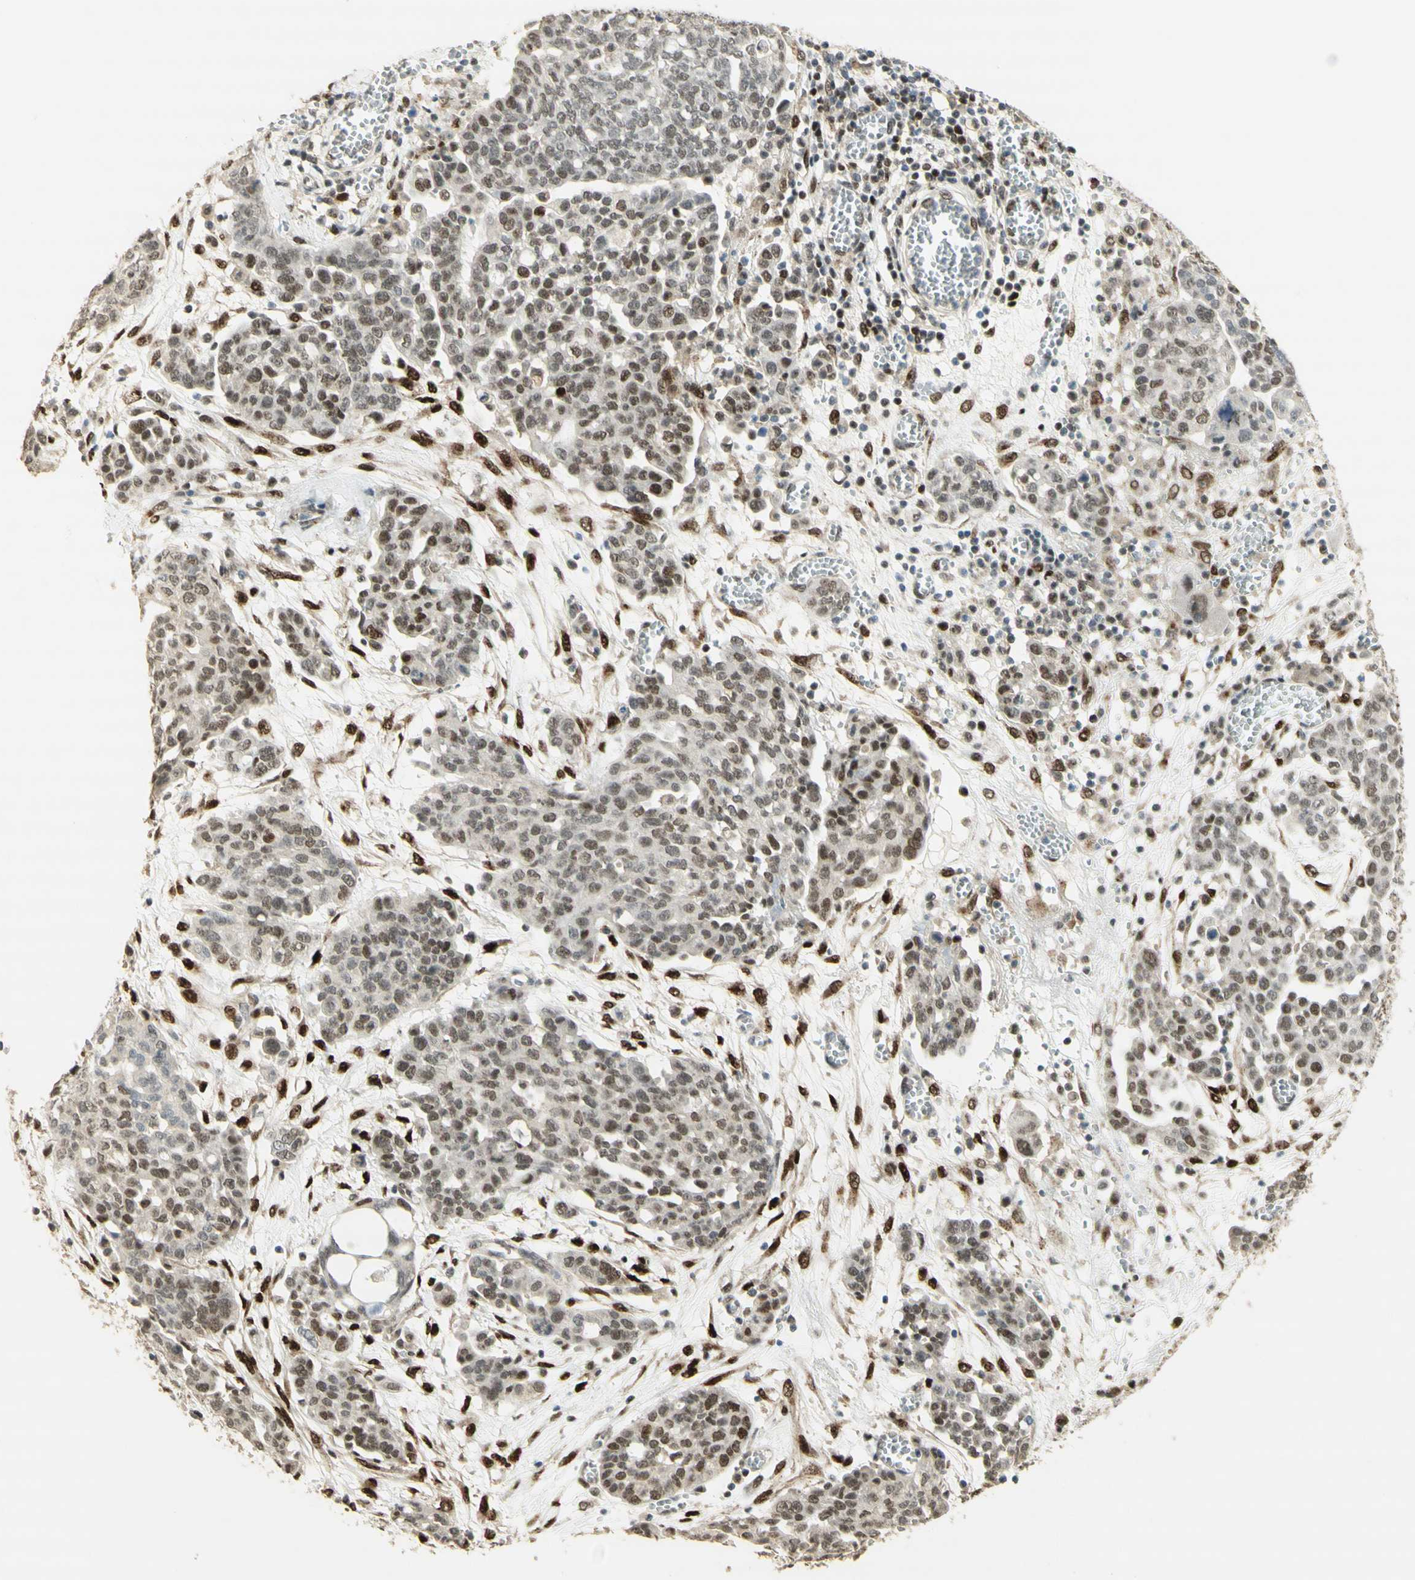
{"staining": {"intensity": "moderate", "quantity": "25%-75%", "location": "nuclear"}, "tissue": "ovarian cancer", "cell_type": "Tumor cells", "image_type": "cancer", "snomed": [{"axis": "morphology", "description": "Cystadenocarcinoma, serous, NOS"}, {"axis": "topography", "description": "Soft tissue"}, {"axis": "topography", "description": "Ovary"}], "caption": "Brown immunohistochemical staining in ovarian cancer shows moderate nuclear positivity in about 25%-75% of tumor cells.", "gene": "FOXP1", "patient": {"sex": "female", "age": 57}}